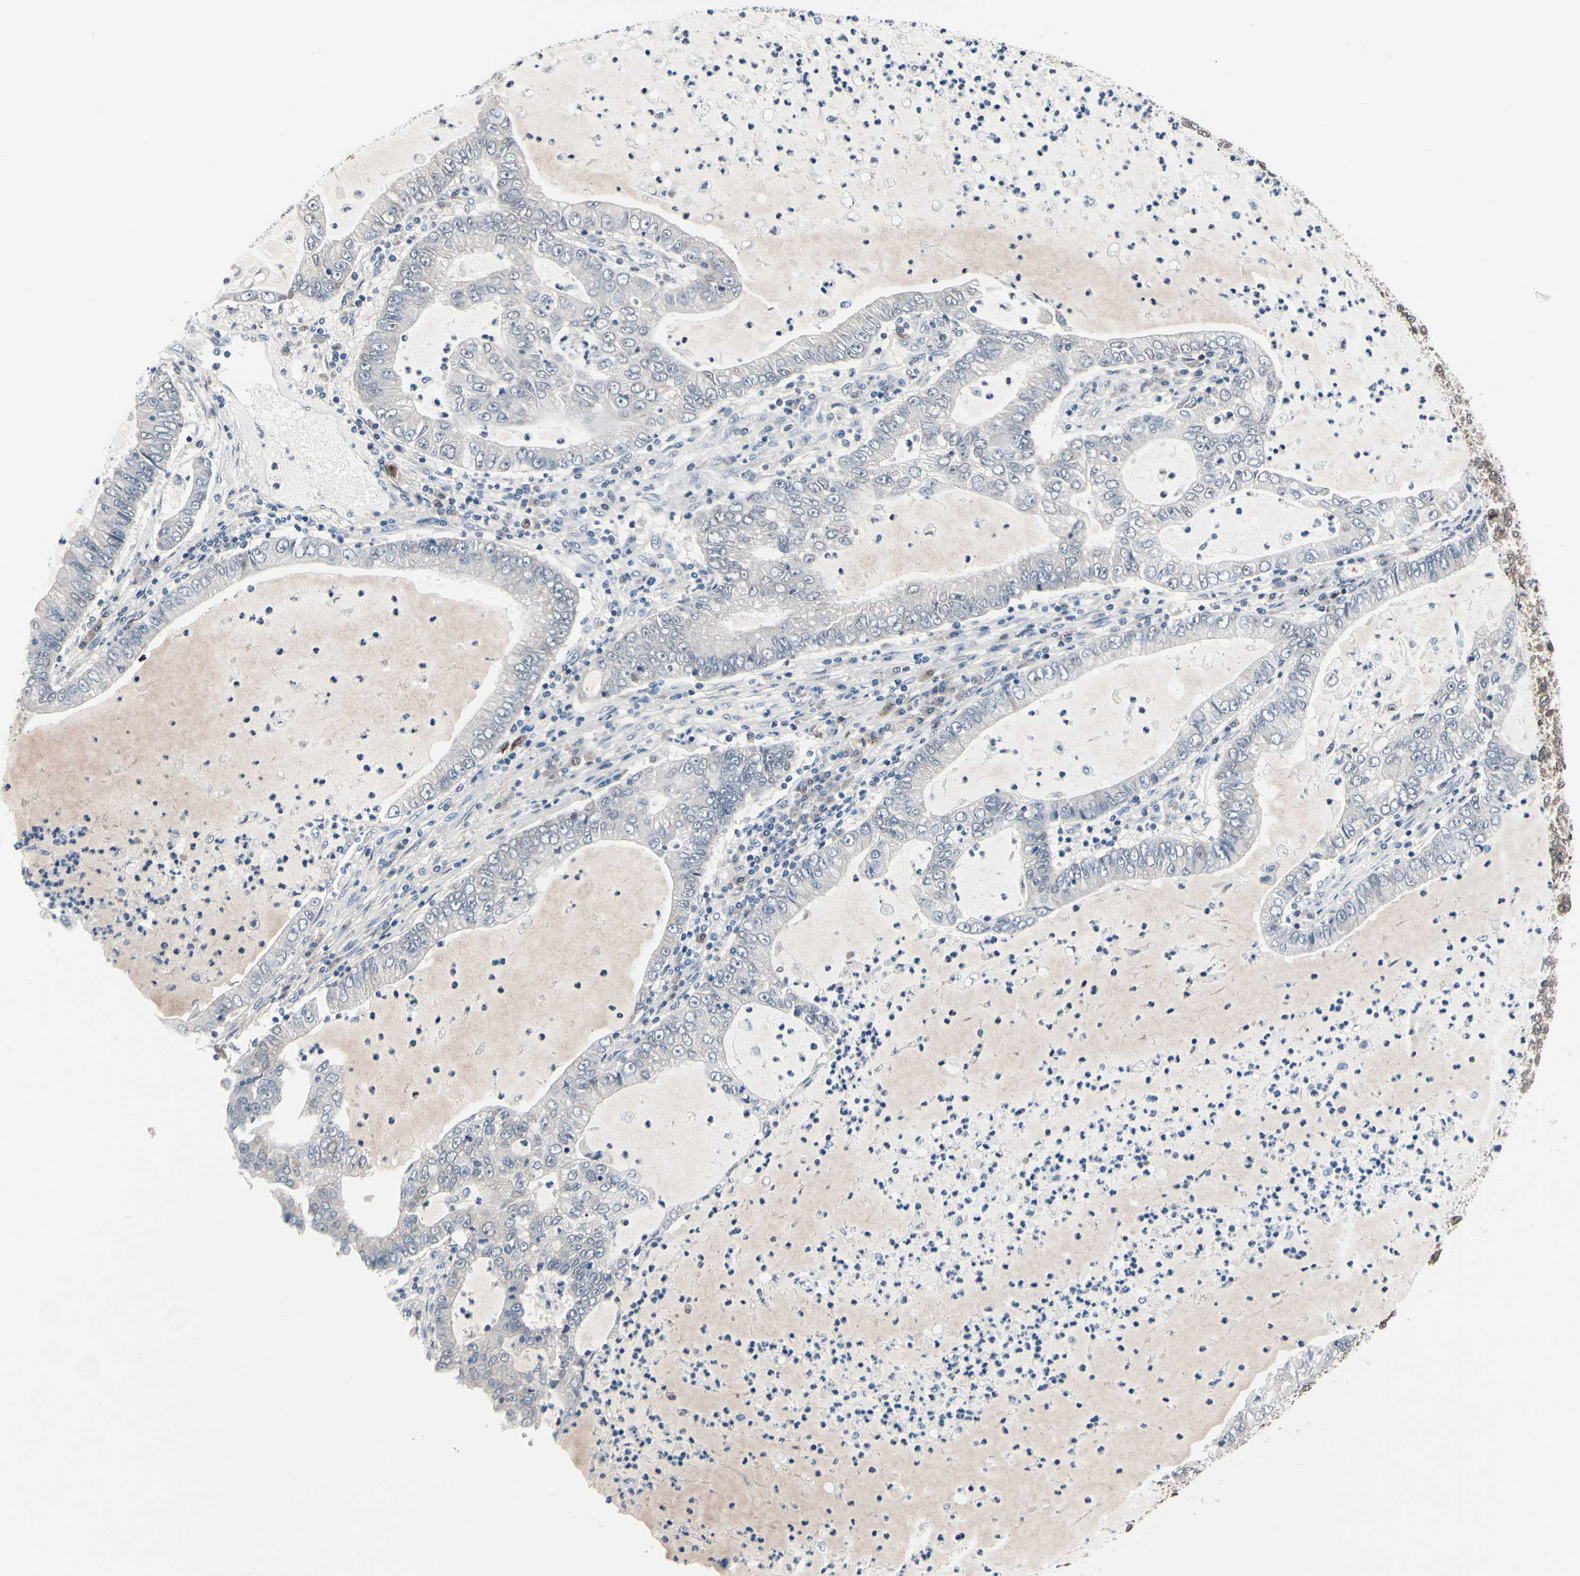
{"staining": {"intensity": "negative", "quantity": "none", "location": "none"}, "tissue": "lung cancer", "cell_type": "Tumor cells", "image_type": "cancer", "snomed": [{"axis": "morphology", "description": "Adenocarcinoma, NOS"}, {"axis": "topography", "description": "Lung"}], "caption": "This is an immunohistochemistry photomicrograph of lung cancer. There is no positivity in tumor cells.", "gene": "TXN", "patient": {"sex": "female", "age": 51}}